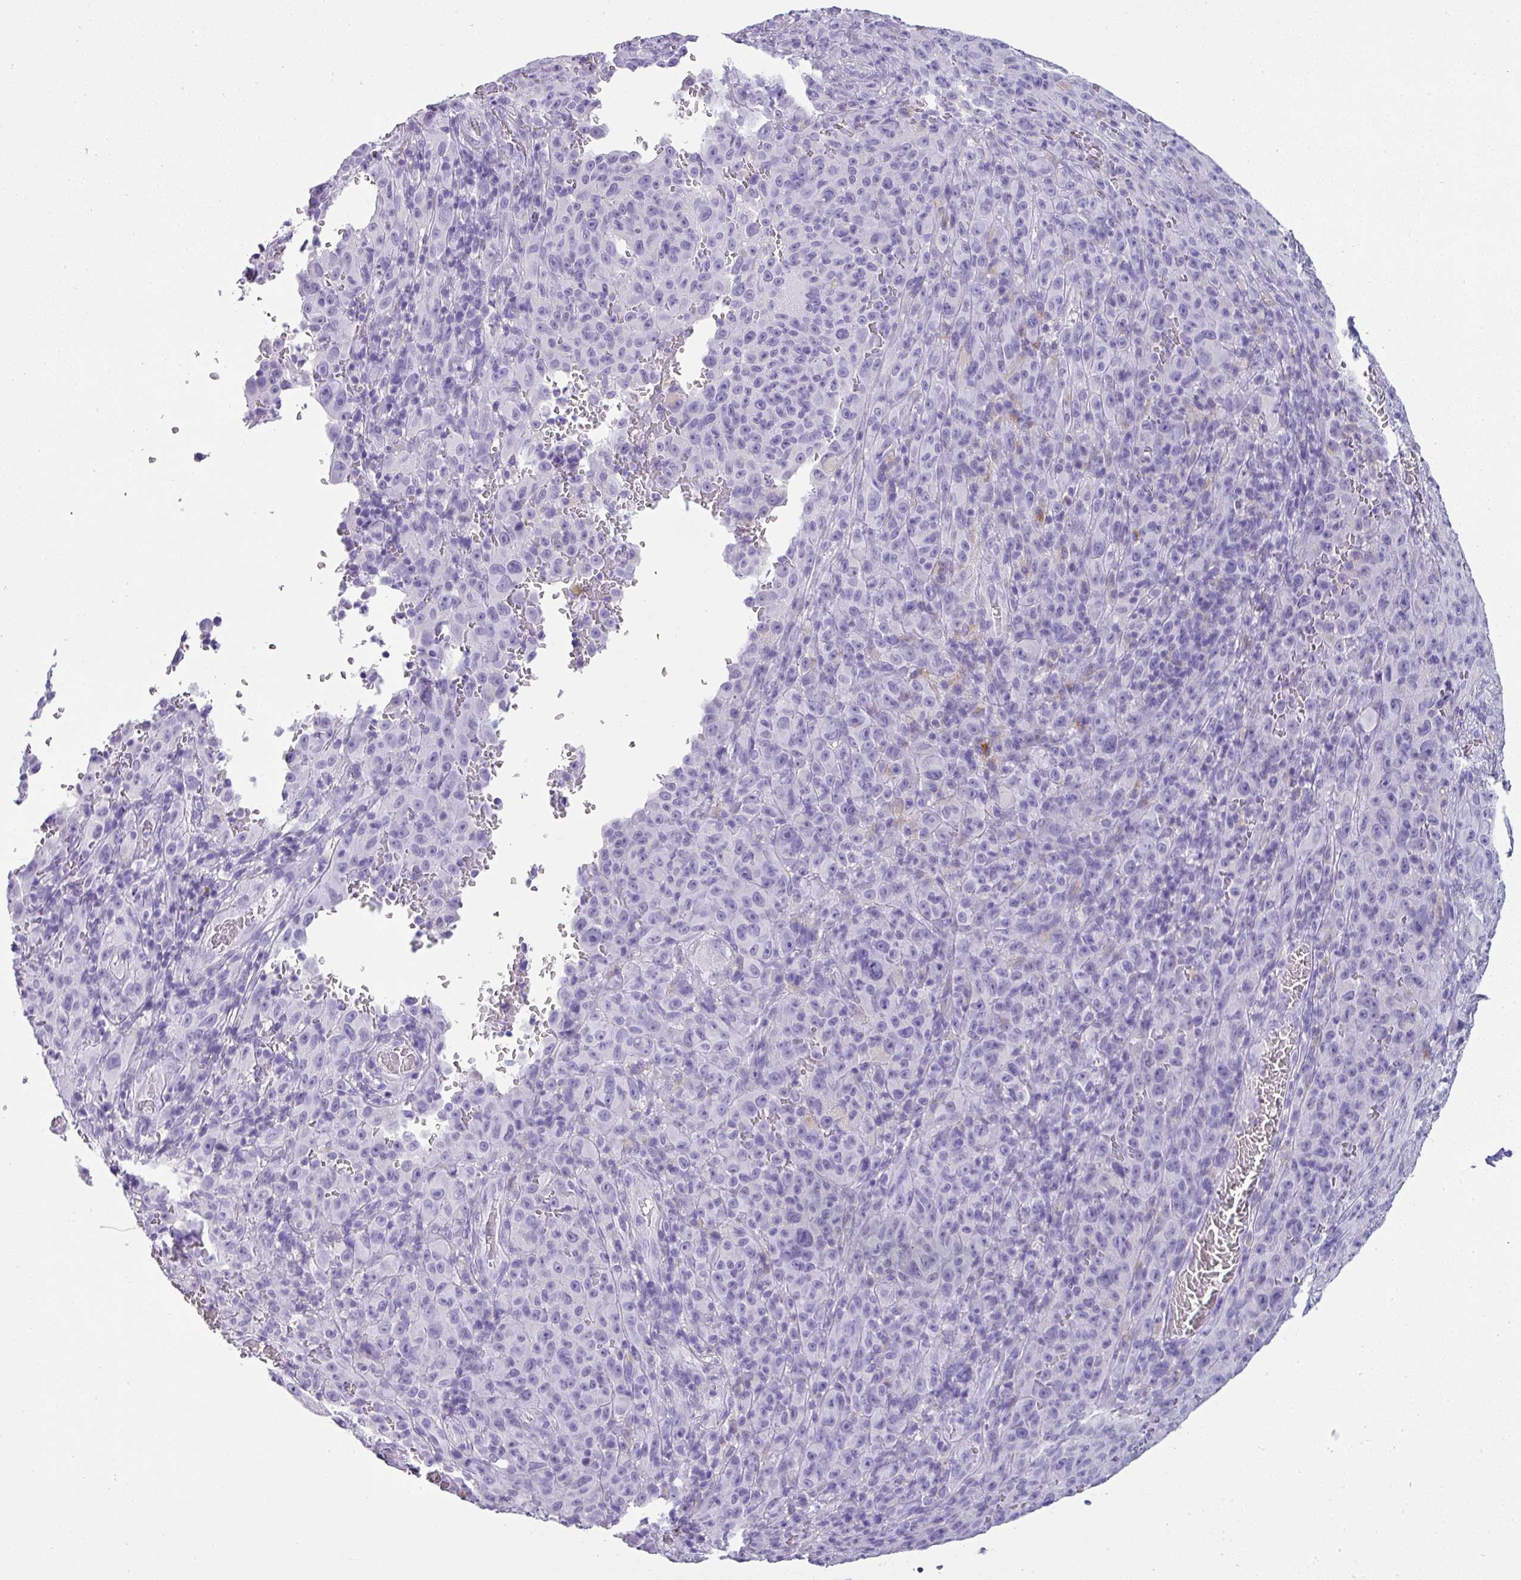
{"staining": {"intensity": "negative", "quantity": "none", "location": "none"}, "tissue": "melanoma", "cell_type": "Tumor cells", "image_type": "cancer", "snomed": [{"axis": "morphology", "description": "Malignant melanoma, NOS"}, {"axis": "topography", "description": "Skin"}], "caption": "This is an IHC micrograph of melanoma. There is no staining in tumor cells.", "gene": "ZNF568", "patient": {"sex": "female", "age": 82}}